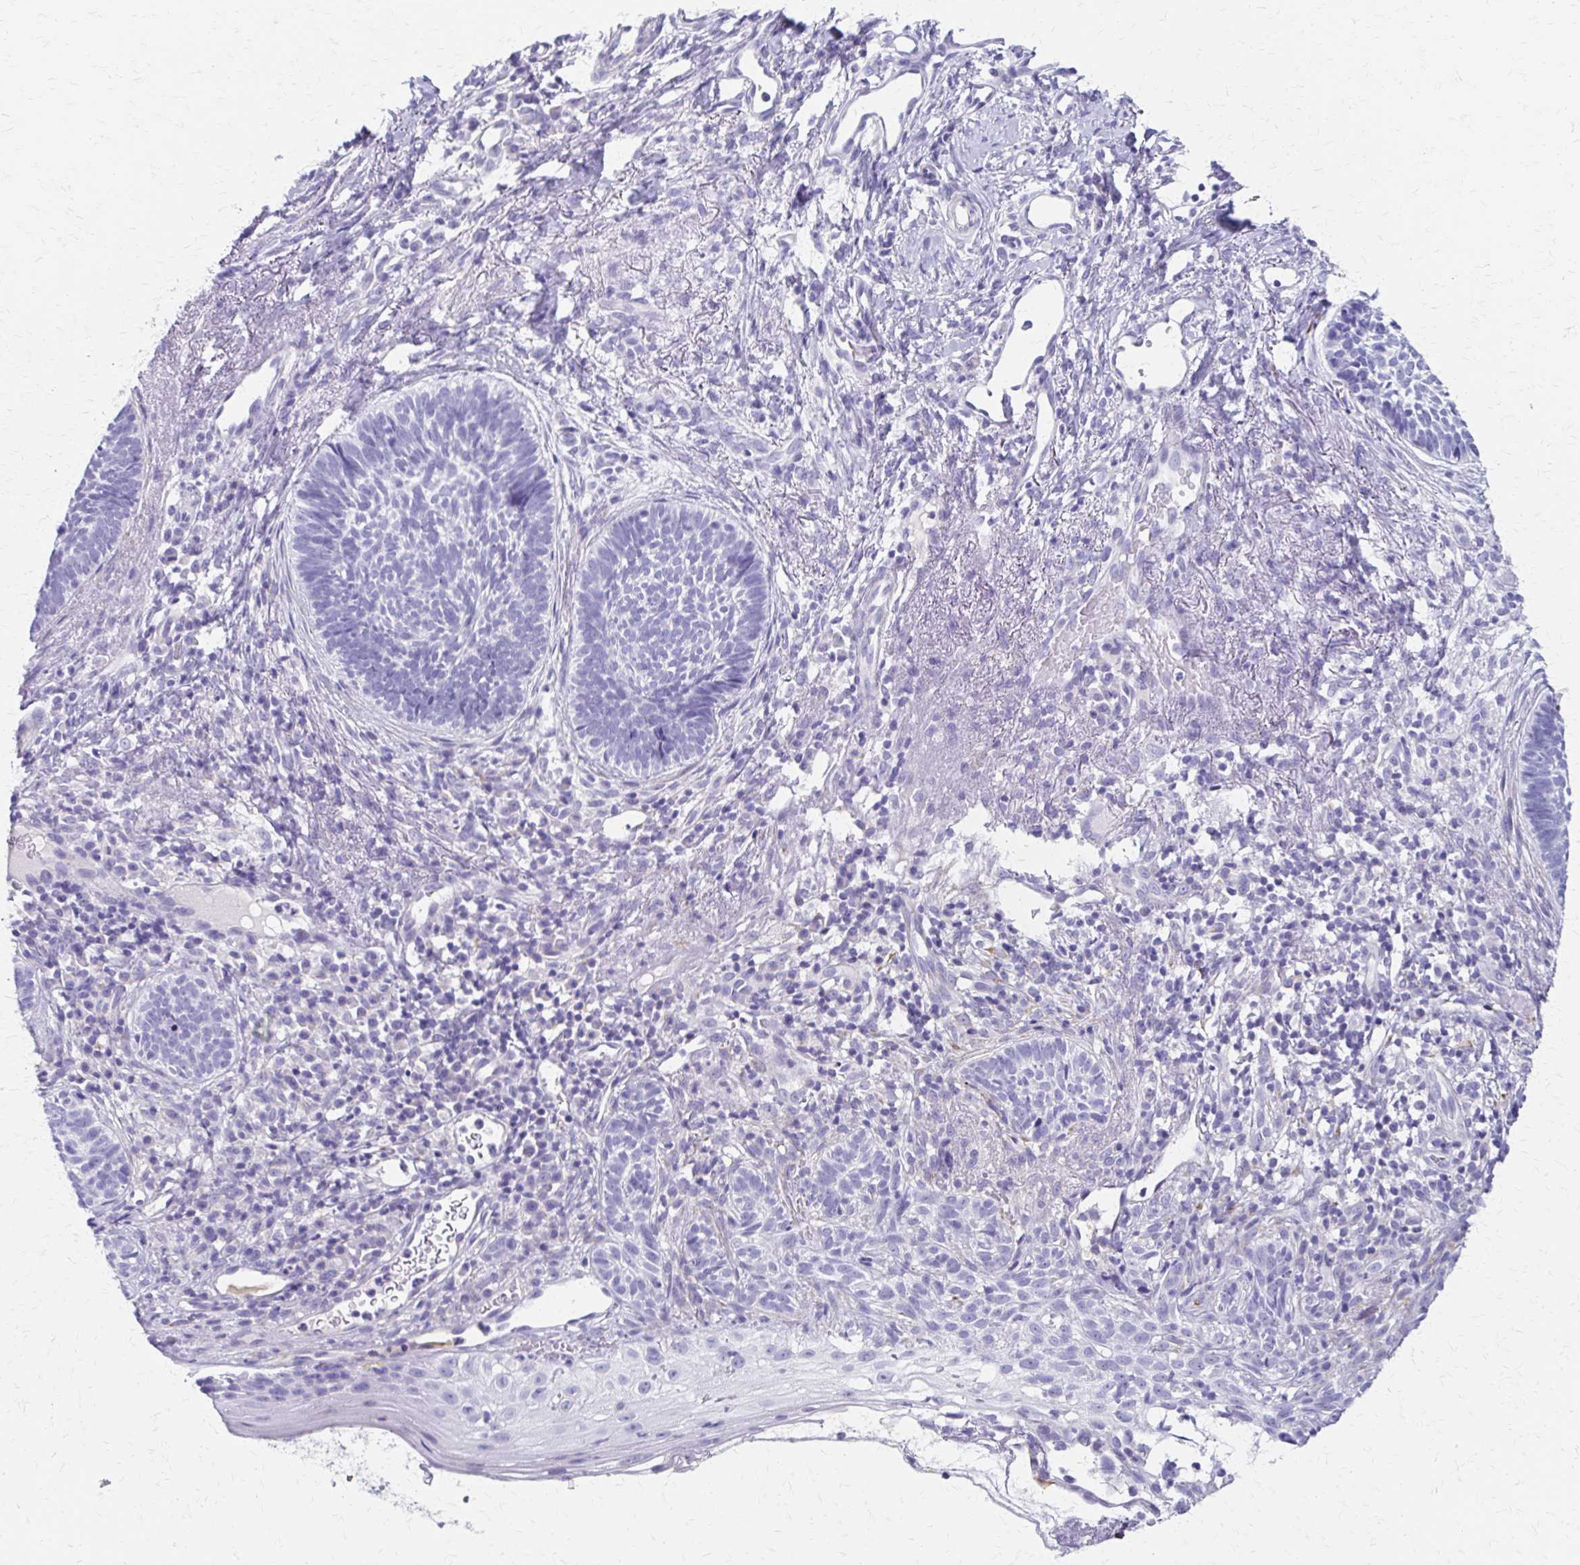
{"staining": {"intensity": "negative", "quantity": "none", "location": "none"}, "tissue": "skin cancer", "cell_type": "Tumor cells", "image_type": "cancer", "snomed": [{"axis": "morphology", "description": "Basal cell carcinoma"}, {"axis": "topography", "description": "Skin"}], "caption": "This is an immunohistochemistry (IHC) image of basal cell carcinoma (skin). There is no staining in tumor cells.", "gene": "ZSCAN5B", "patient": {"sex": "female", "age": 74}}